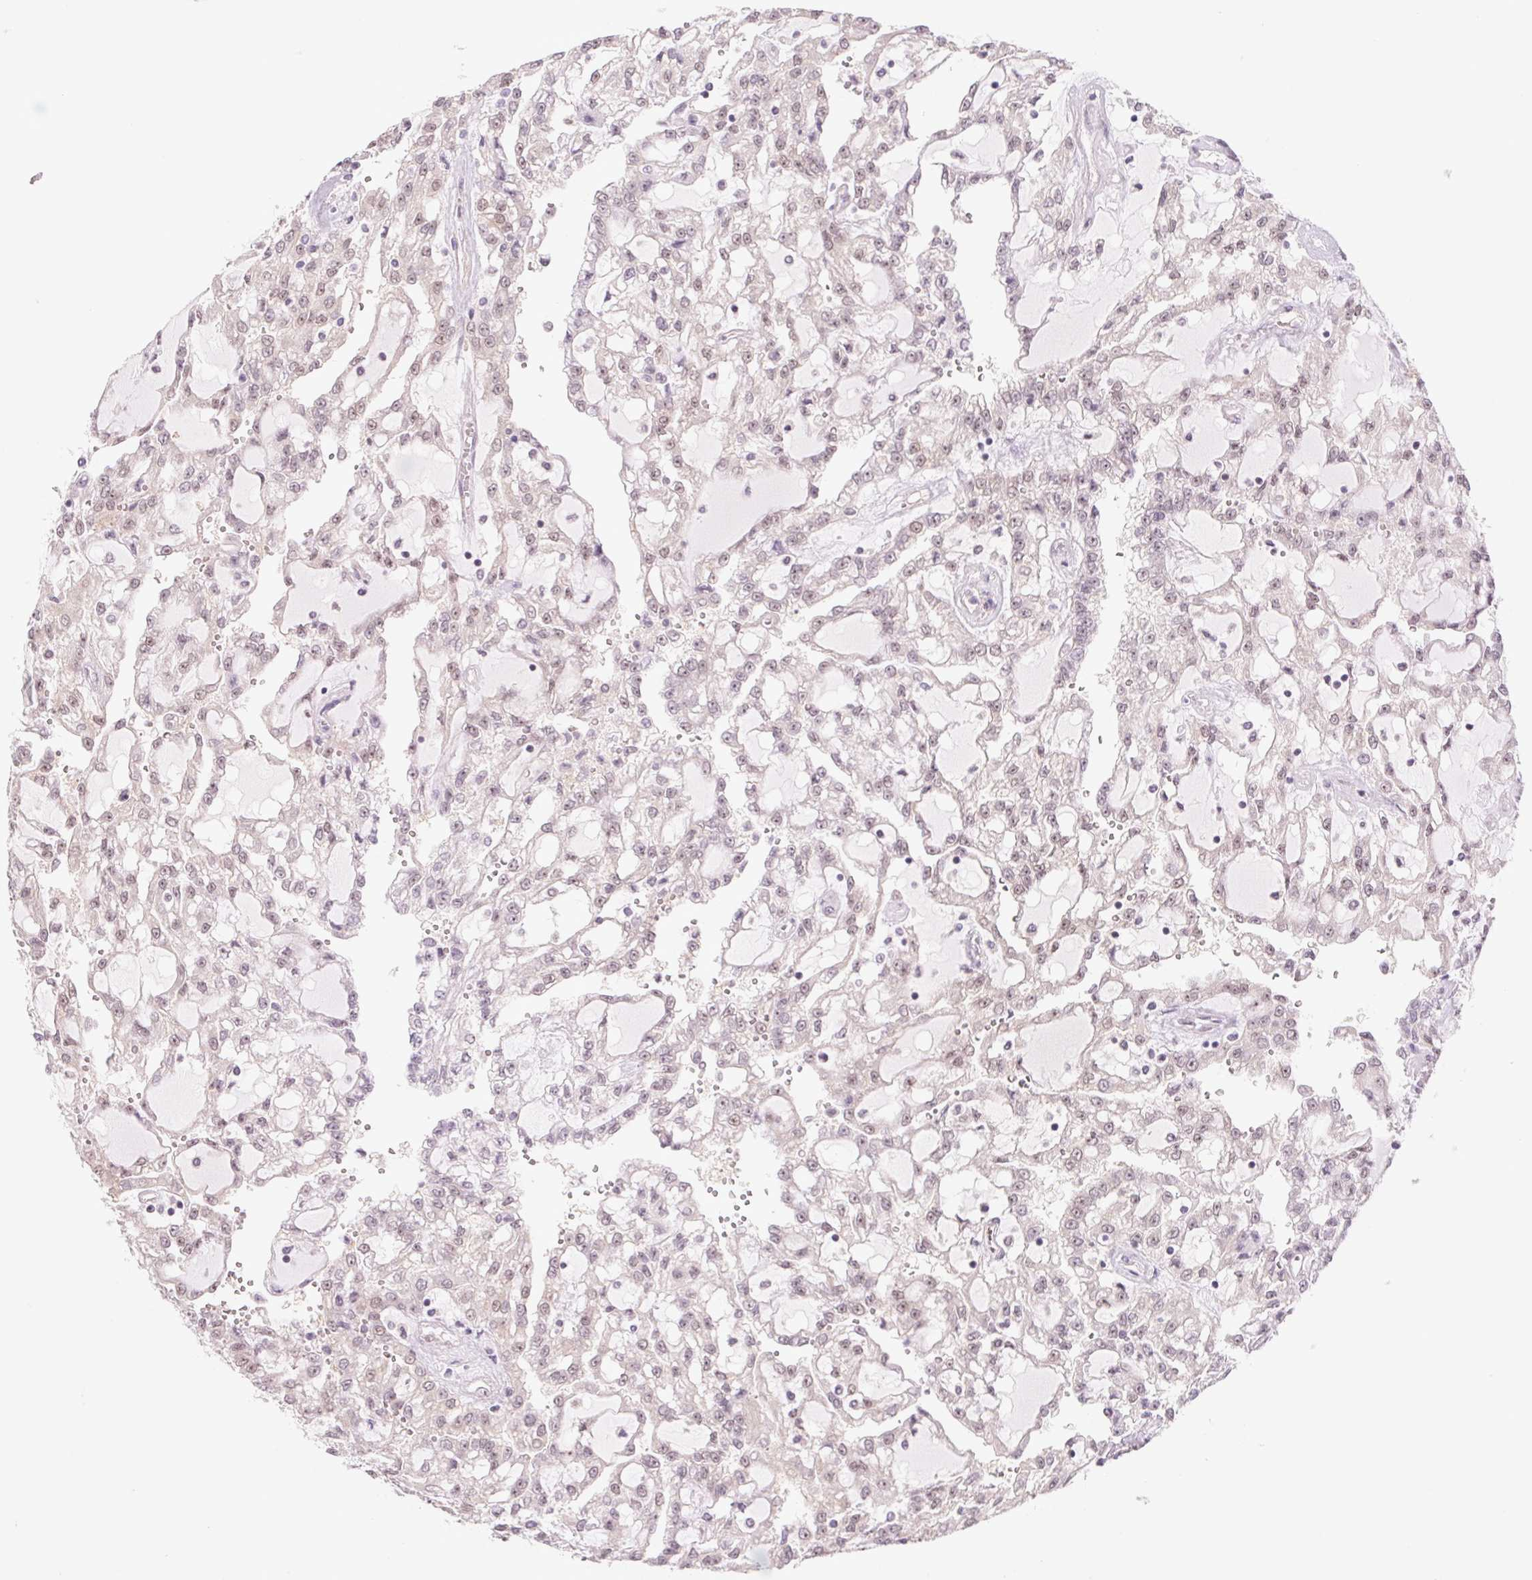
{"staining": {"intensity": "strong", "quantity": "<25%", "location": "nuclear"}, "tissue": "renal cancer", "cell_type": "Tumor cells", "image_type": "cancer", "snomed": [{"axis": "morphology", "description": "Adenocarcinoma, NOS"}, {"axis": "topography", "description": "Kidney"}], "caption": "This histopathology image shows IHC staining of human adenocarcinoma (renal), with medium strong nuclear expression in about <25% of tumor cells.", "gene": "CWC25", "patient": {"sex": "male", "age": 63}}